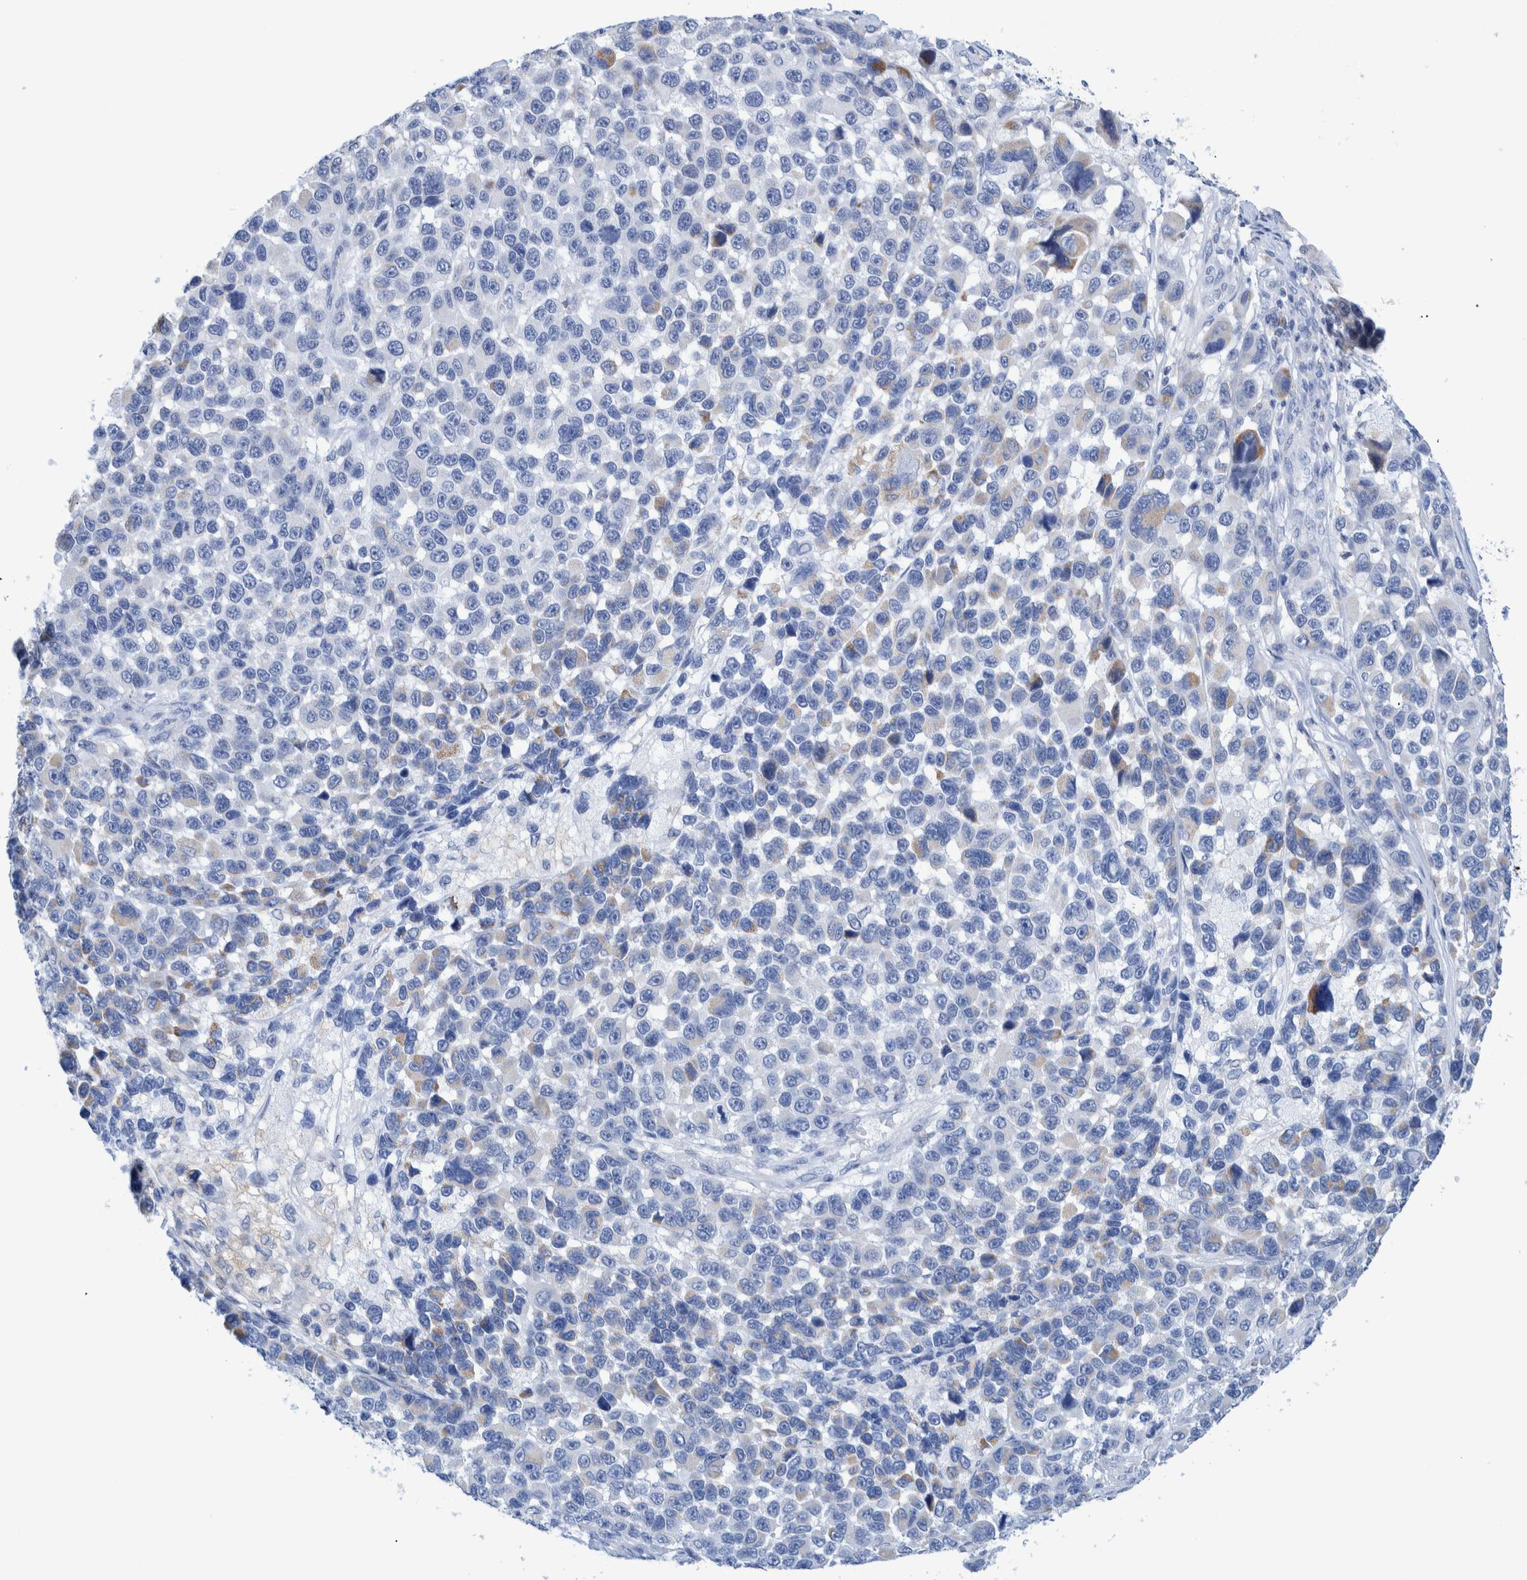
{"staining": {"intensity": "weak", "quantity": "<25%", "location": "cytoplasmic/membranous"}, "tissue": "melanoma", "cell_type": "Tumor cells", "image_type": "cancer", "snomed": [{"axis": "morphology", "description": "Malignant melanoma, NOS"}, {"axis": "topography", "description": "Skin"}], "caption": "Immunohistochemistry micrograph of neoplastic tissue: malignant melanoma stained with DAB (3,3'-diaminobenzidine) displays no significant protein expression in tumor cells.", "gene": "KRT14", "patient": {"sex": "male", "age": 53}}